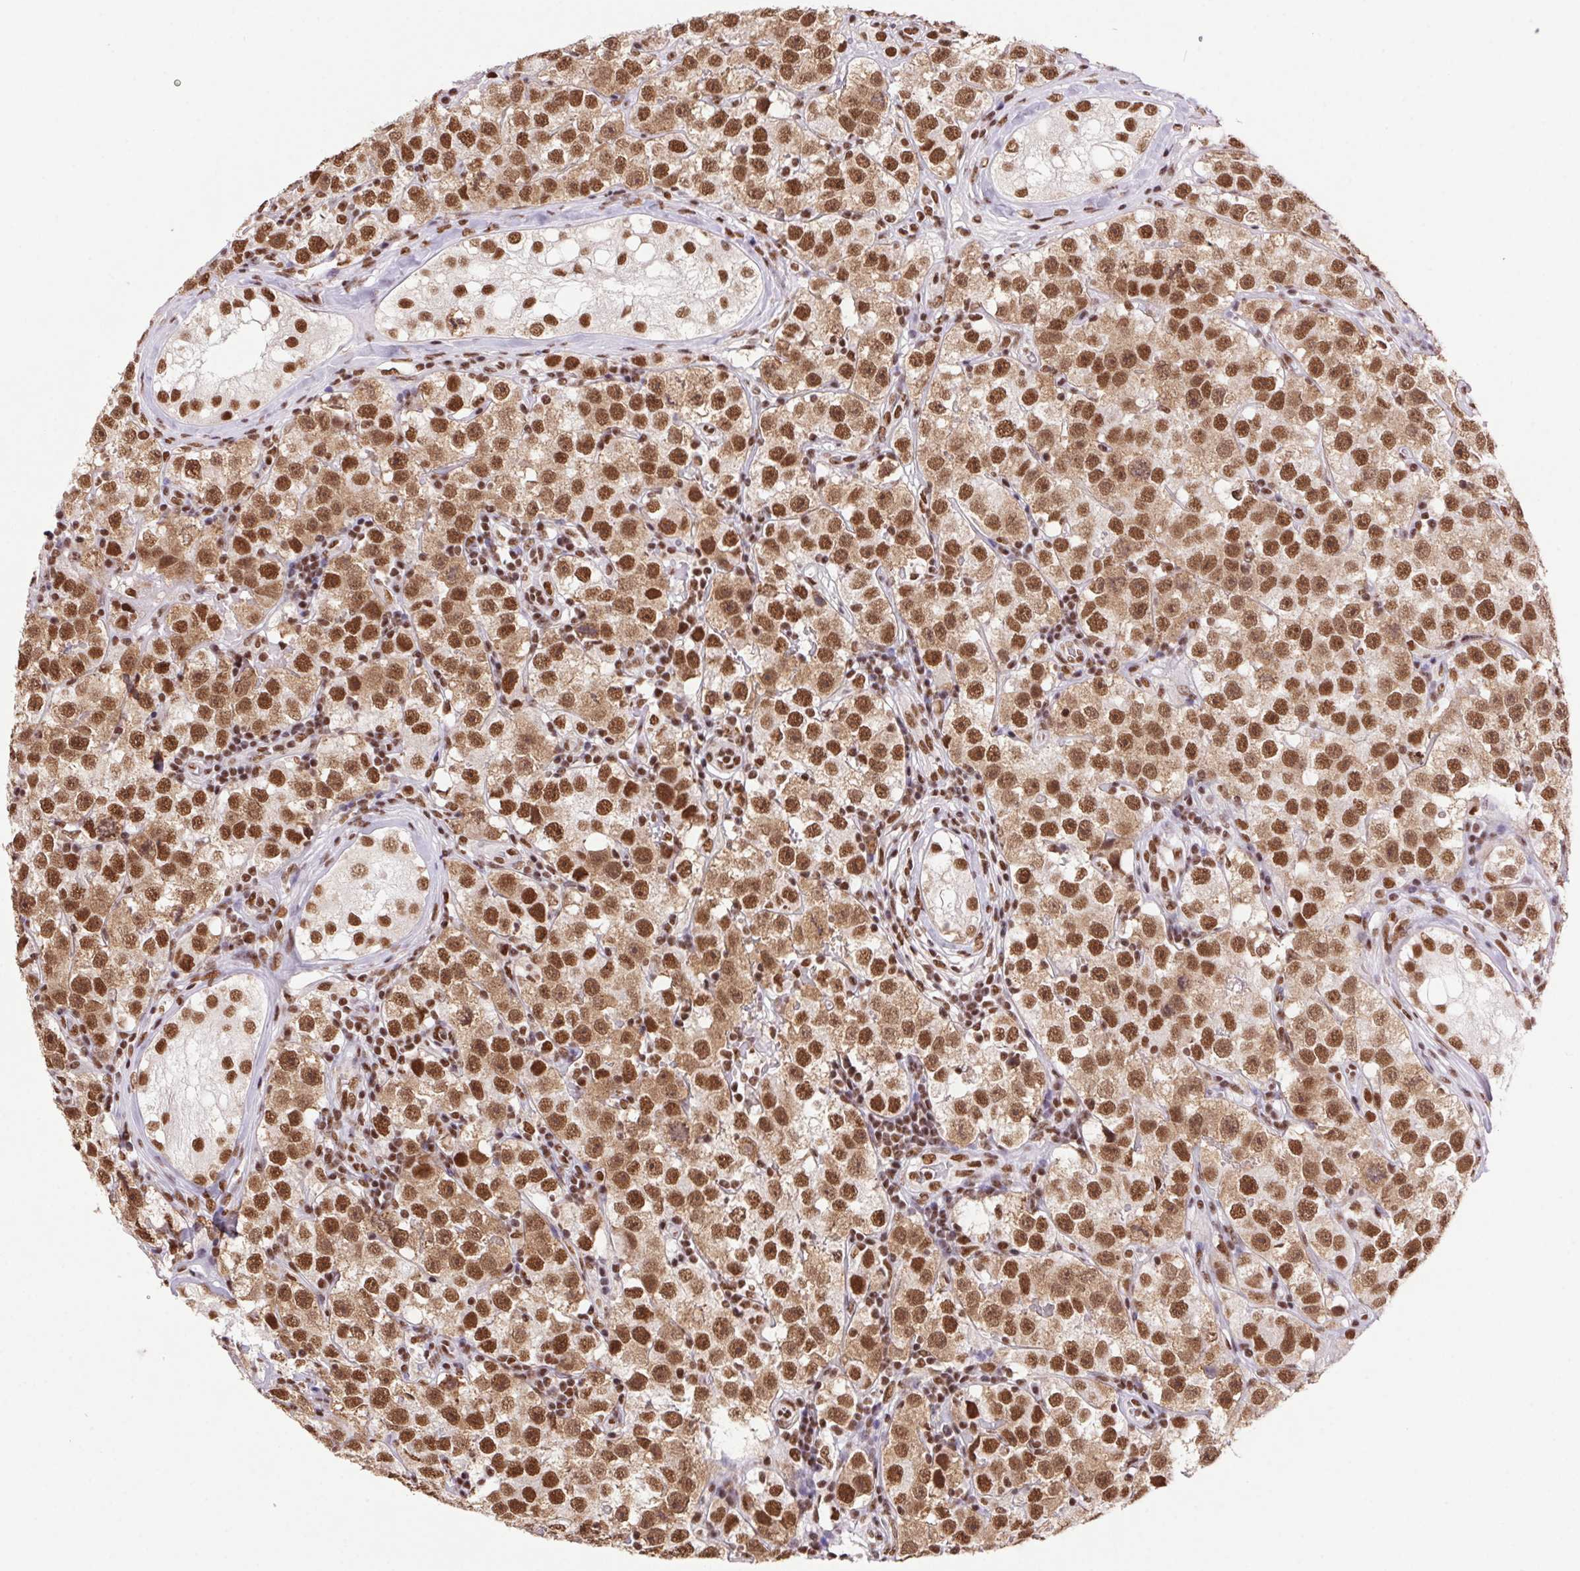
{"staining": {"intensity": "moderate", "quantity": ">75%", "location": "nuclear"}, "tissue": "testis cancer", "cell_type": "Tumor cells", "image_type": "cancer", "snomed": [{"axis": "morphology", "description": "Seminoma, NOS"}, {"axis": "topography", "description": "Testis"}], "caption": "Moderate nuclear staining for a protein is identified in approximately >75% of tumor cells of testis cancer (seminoma) using immunohistochemistry (IHC).", "gene": "ZNF207", "patient": {"sex": "male", "age": 34}}